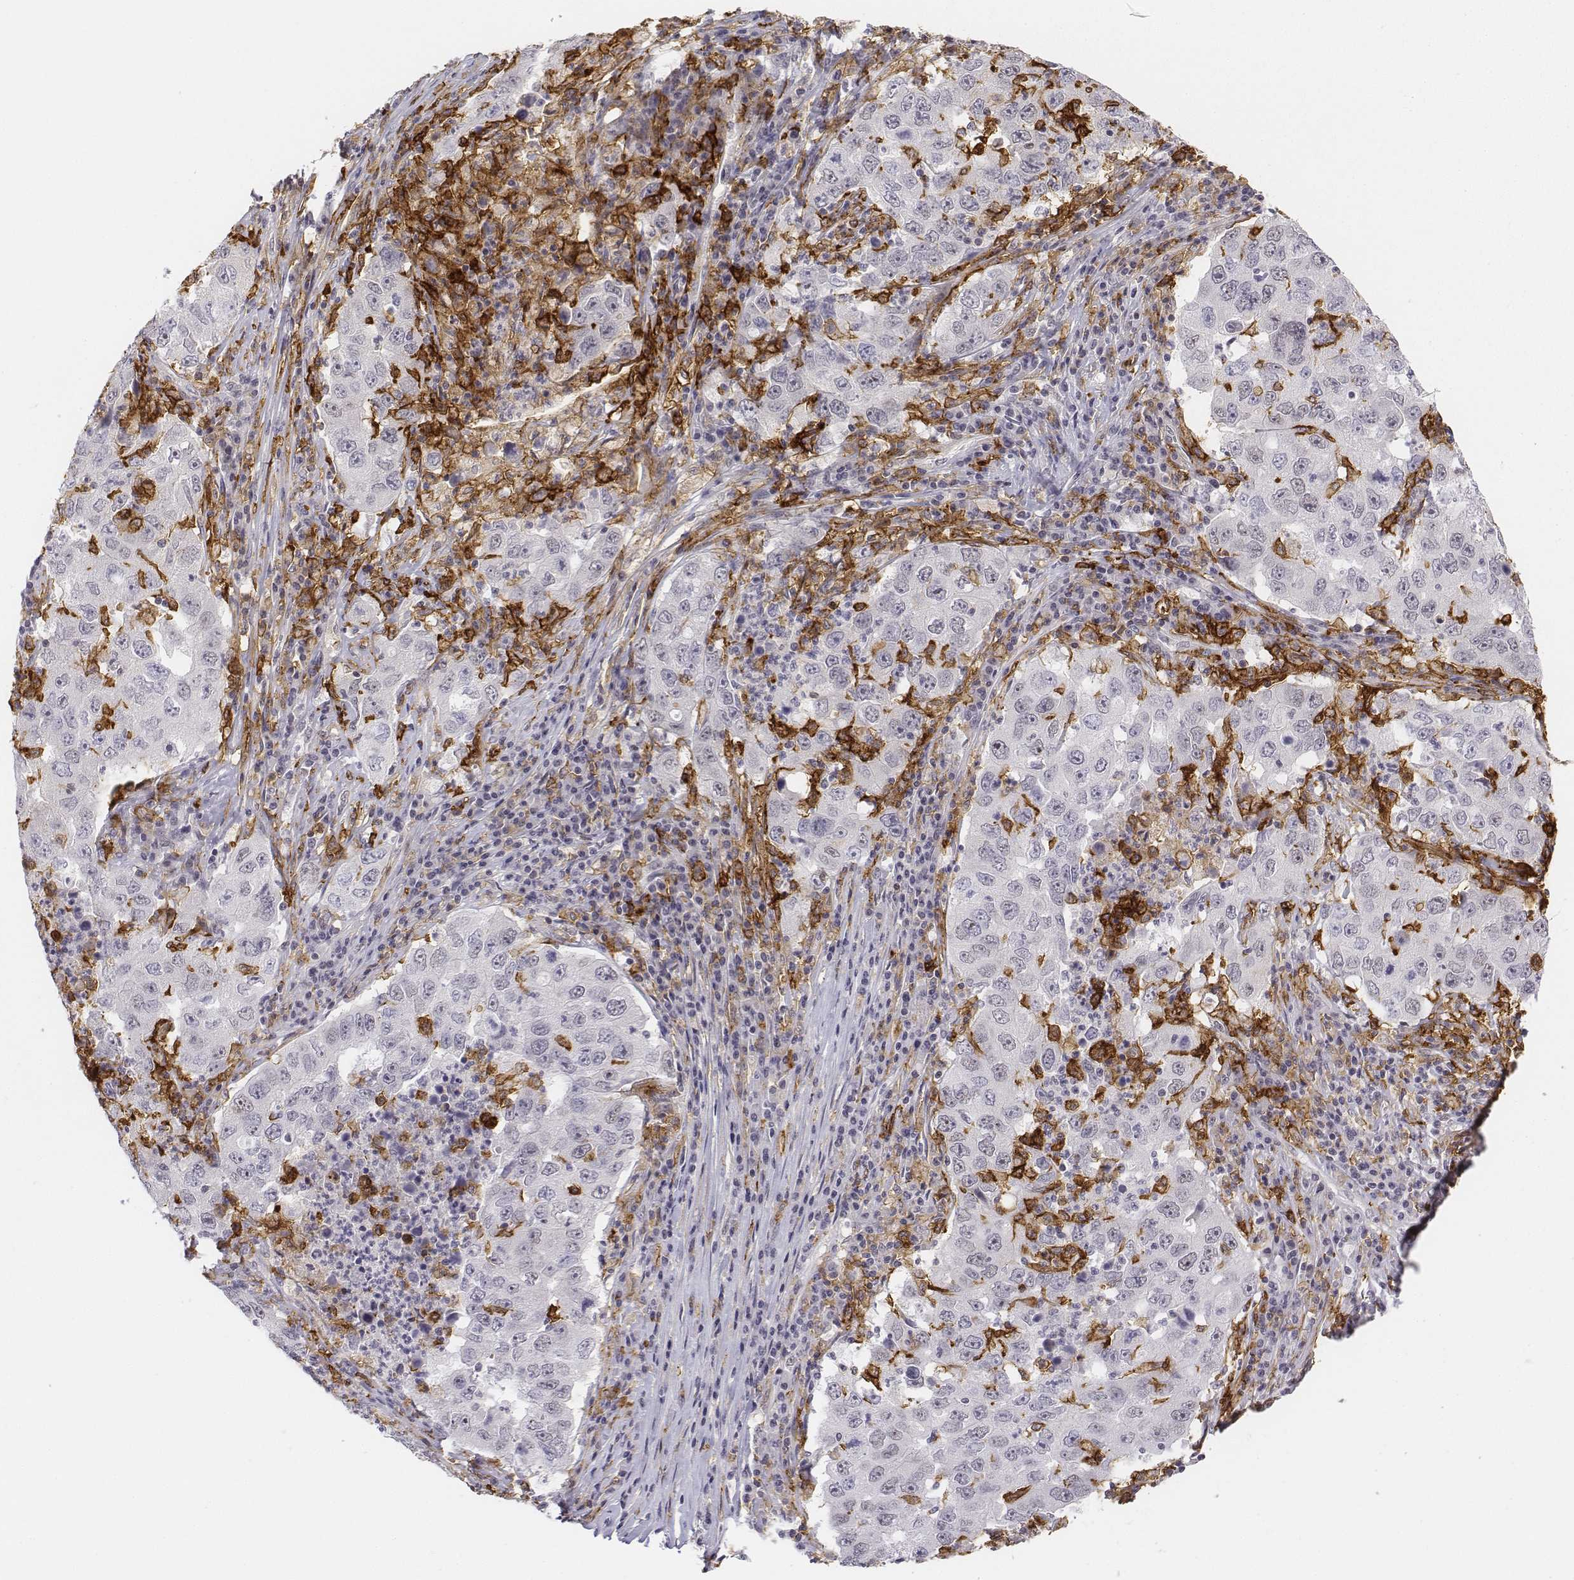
{"staining": {"intensity": "negative", "quantity": "none", "location": "none"}, "tissue": "lung cancer", "cell_type": "Tumor cells", "image_type": "cancer", "snomed": [{"axis": "morphology", "description": "Adenocarcinoma, NOS"}, {"axis": "topography", "description": "Lung"}], "caption": "A micrograph of human lung cancer (adenocarcinoma) is negative for staining in tumor cells. The staining was performed using DAB to visualize the protein expression in brown, while the nuclei were stained in blue with hematoxylin (Magnification: 20x).", "gene": "CD14", "patient": {"sex": "male", "age": 73}}